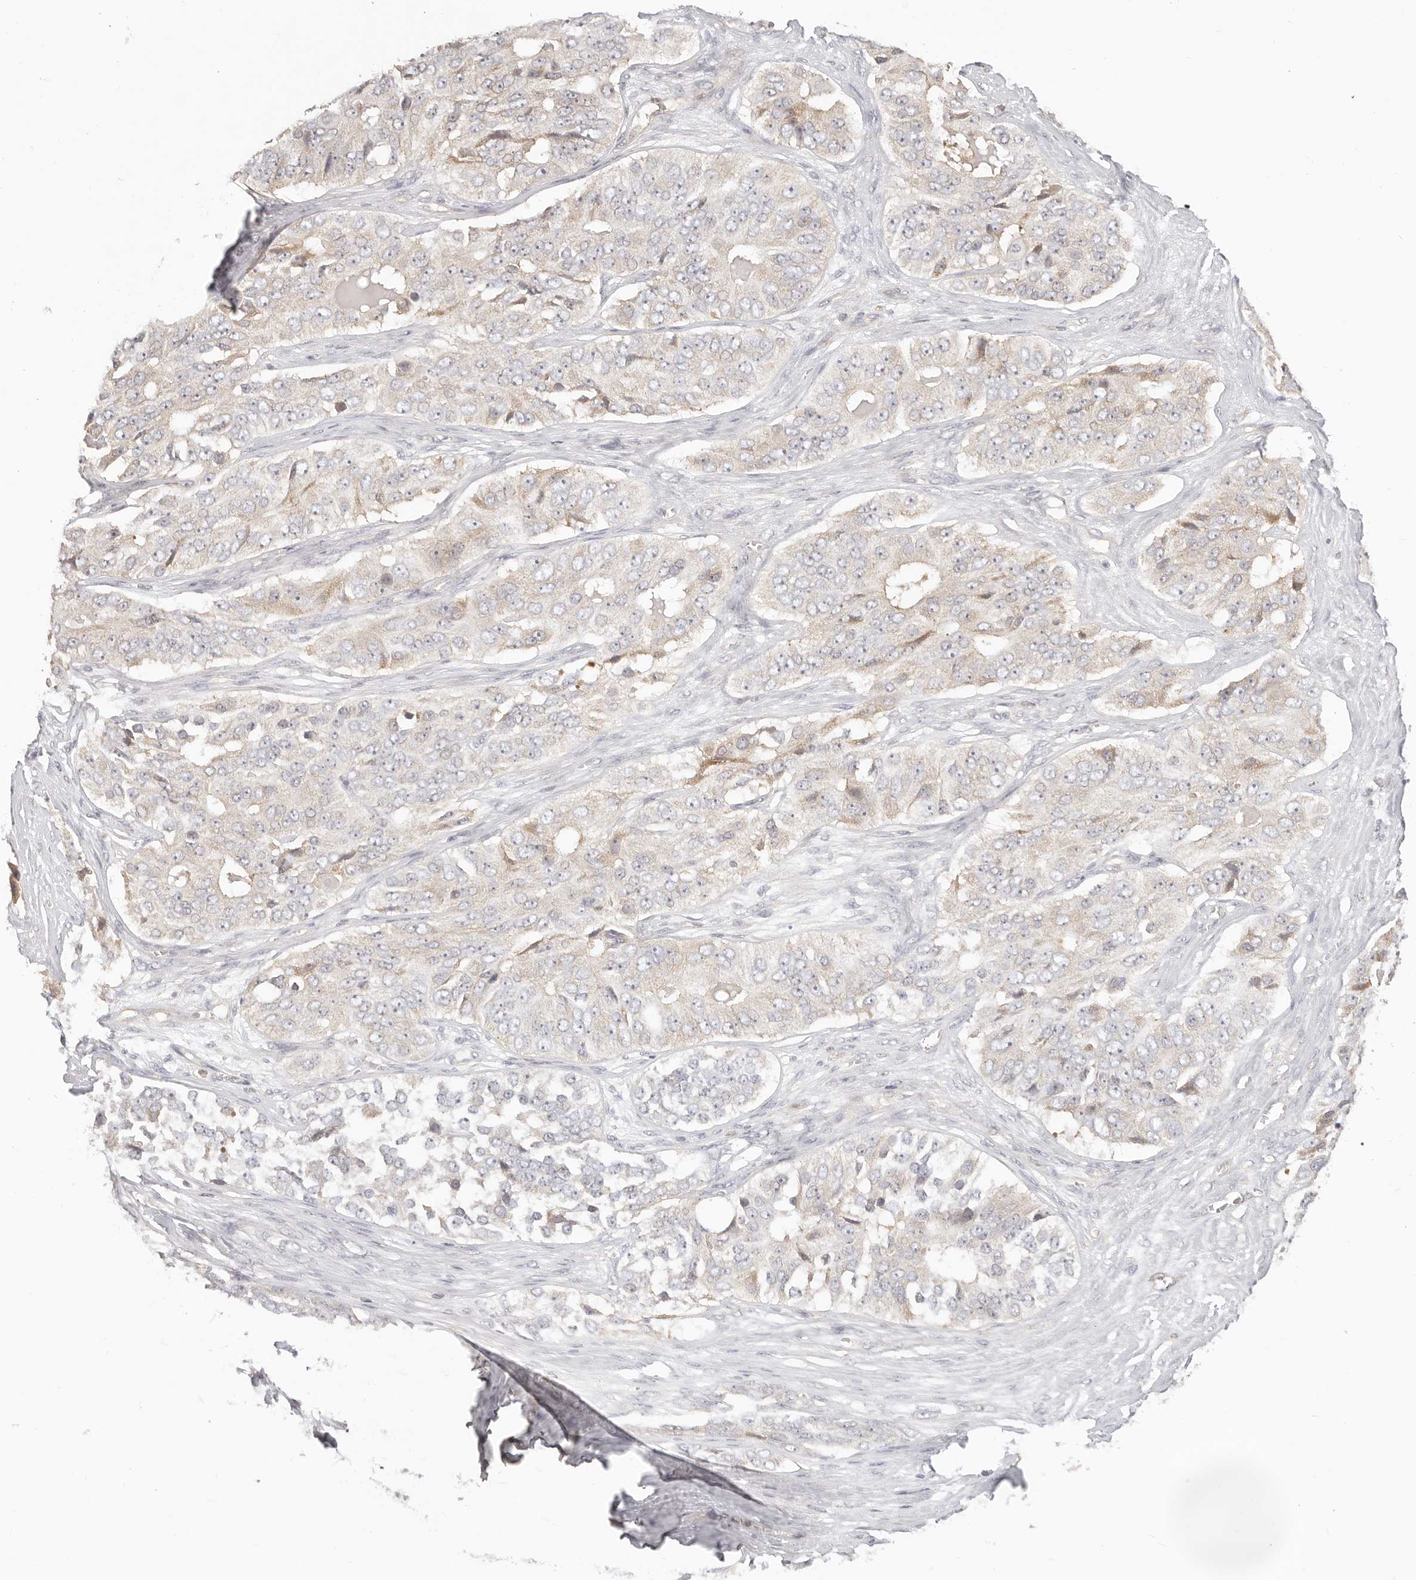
{"staining": {"intensity": "weak", "quantity": "<25%", "location": "cytoplasmic/membranous"}, "tissue": "ovarian cancer", "cell_type": "Tumor cells", "image_type": "cancer", "snomed": [{"axis": "morphology", "description": "Carcinoma, endometroid"}, {"axis": "topography", "description": "Ovary"}], "caption": "Immunohistochemical staining of human ovarian endometroid carcinoma shows no significant staining in tumor cells.", "gene": "DTNBP1", "patient": {"sex": "female", "age": 51}}